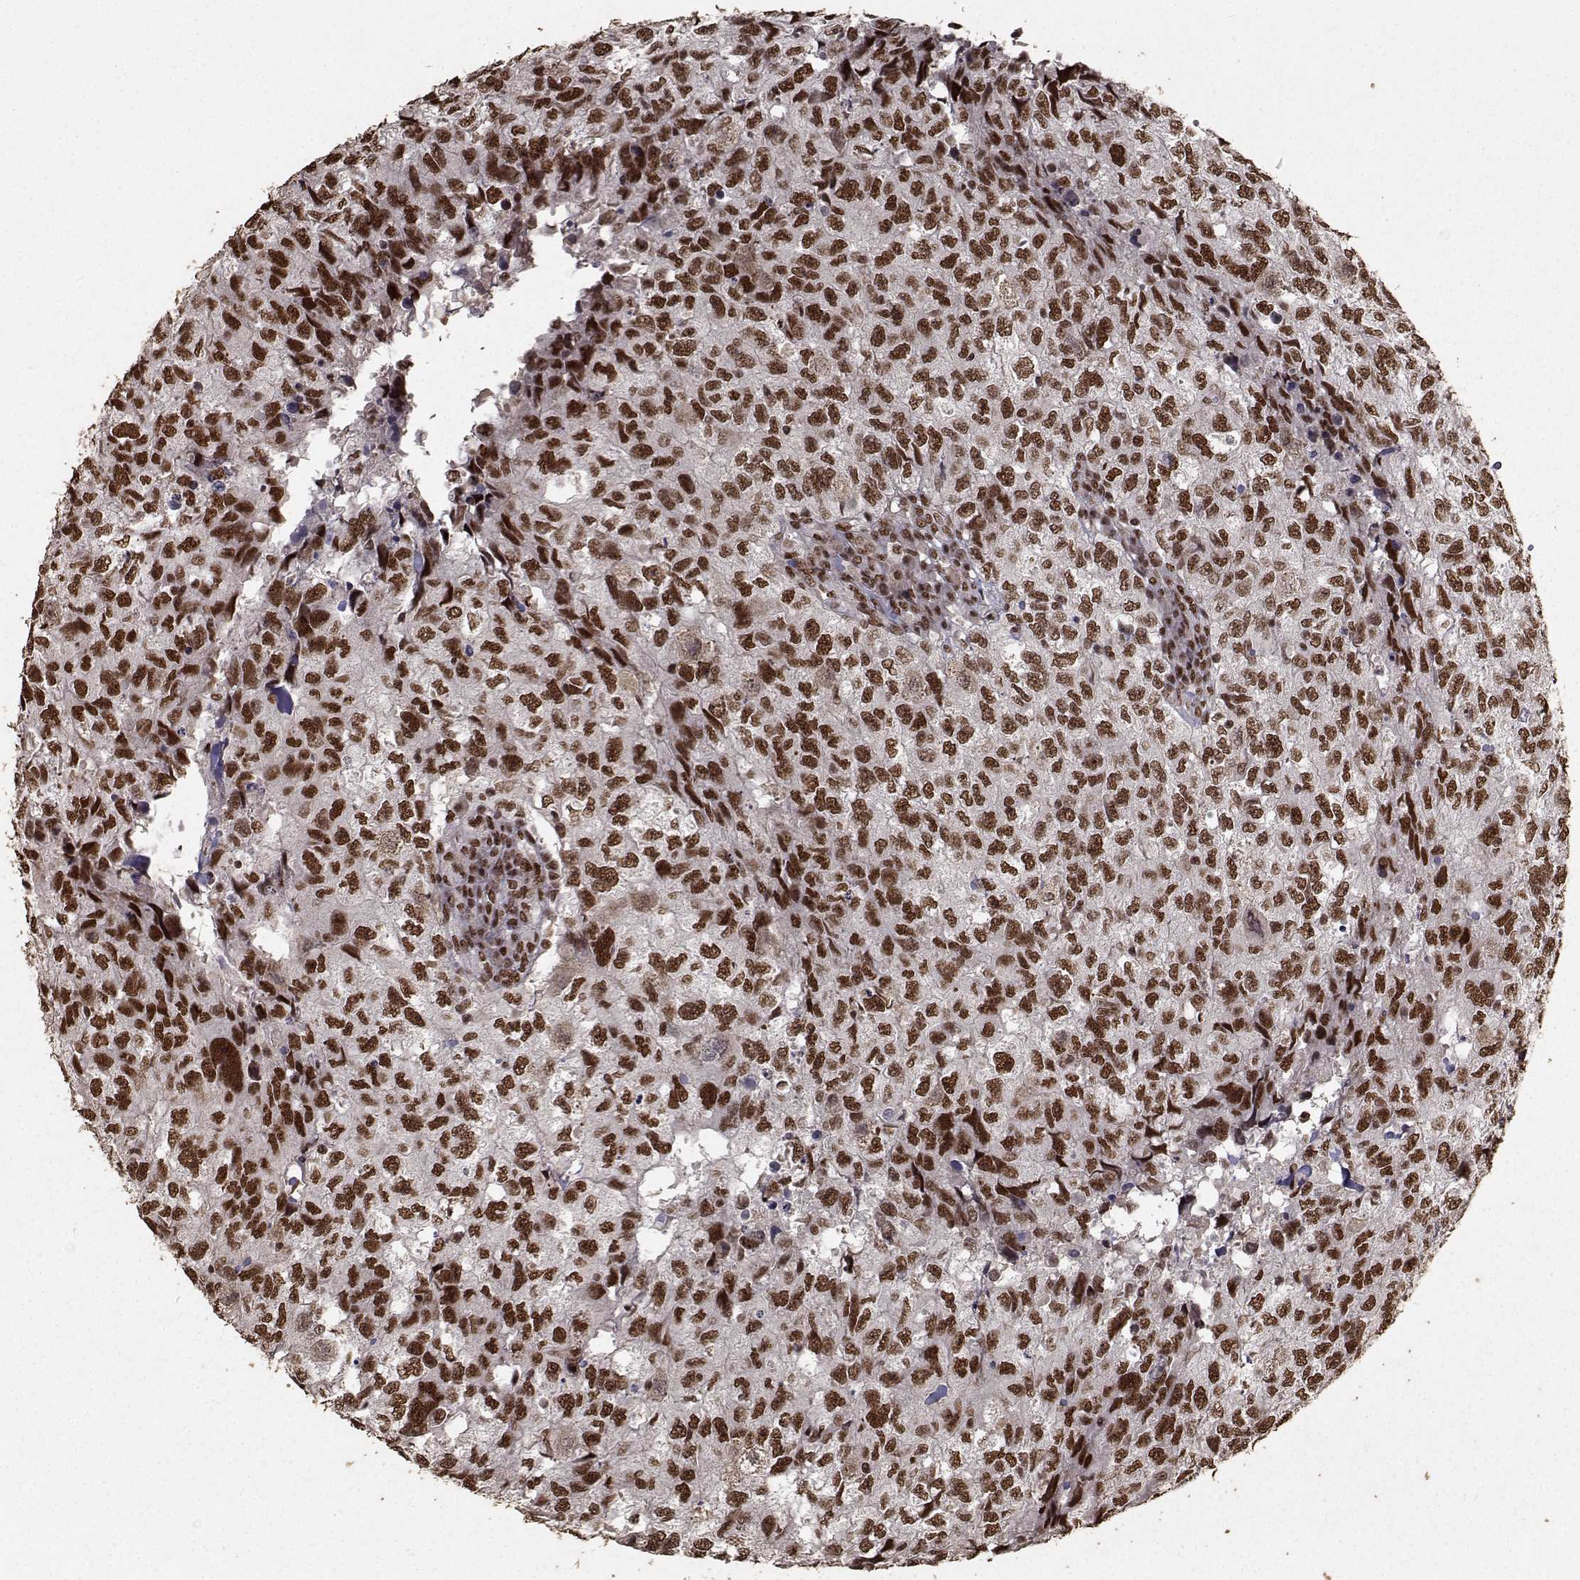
{"staining": {"intensity": "strong", "quantity": ">75%", "location": "nuclear"}, "tissue": "breast cancer", "cell_type": "Tumor cells", "image_type": "cancer", "snomed": [{"axis": "morphology", "description": "Duct carcinoma"}, {"axis": "topography", "description": "Breast"}], "caption": "Breast cancer tissue exhibits strong nuclear positivity in approximately >75% of tumor cells, visualized by immunohistochemistry.", "gene": "SF1", "patient": {"sex": "female", "age": 30}}